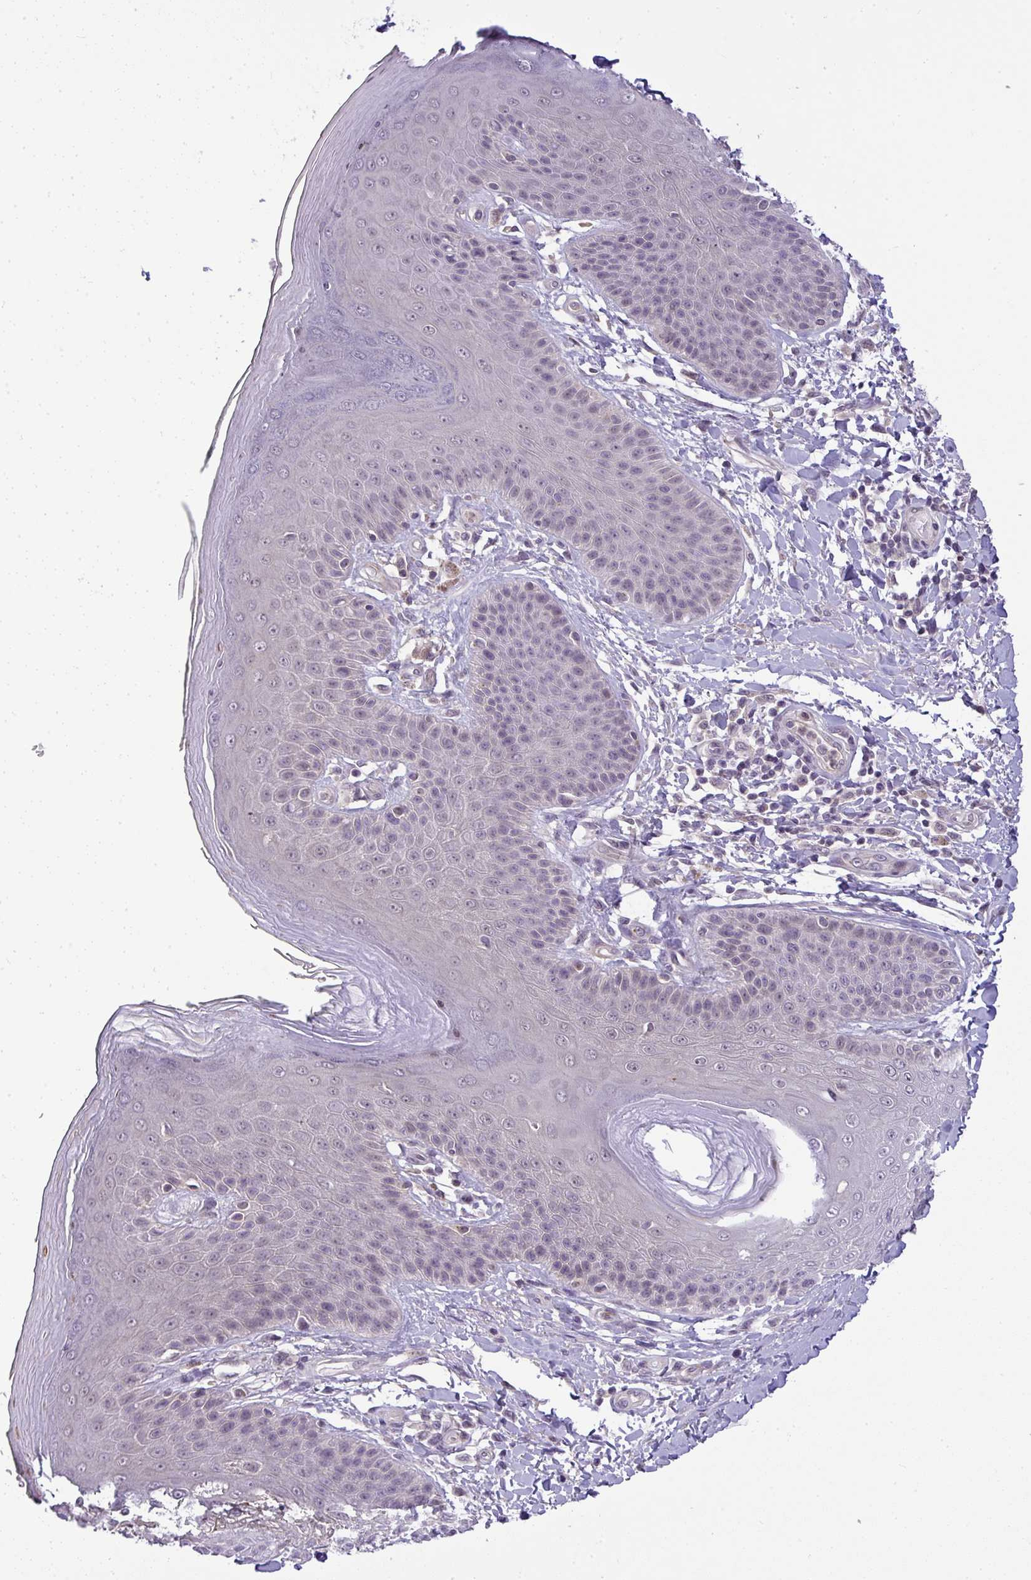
{"staining": {"intensity": "weak", "quantity": "<25%", "location": "cytoplasmic/membranous"}, "tissue": "skin", "cell_type": "Epidermal cells", "image_type": "normal", "snomed": [{"axis": "morphology", "description": "Normal tissue, NOS"}, {"axis": "topography", "description": "Peripheral nerve tissue"}], "caption": "Immunohistochemistry (IHC) of unremarkable human skin reveals no staining in epidermal cells.", "gene": "DZIP1", "patient": {"sex": "male", "age": 51}}